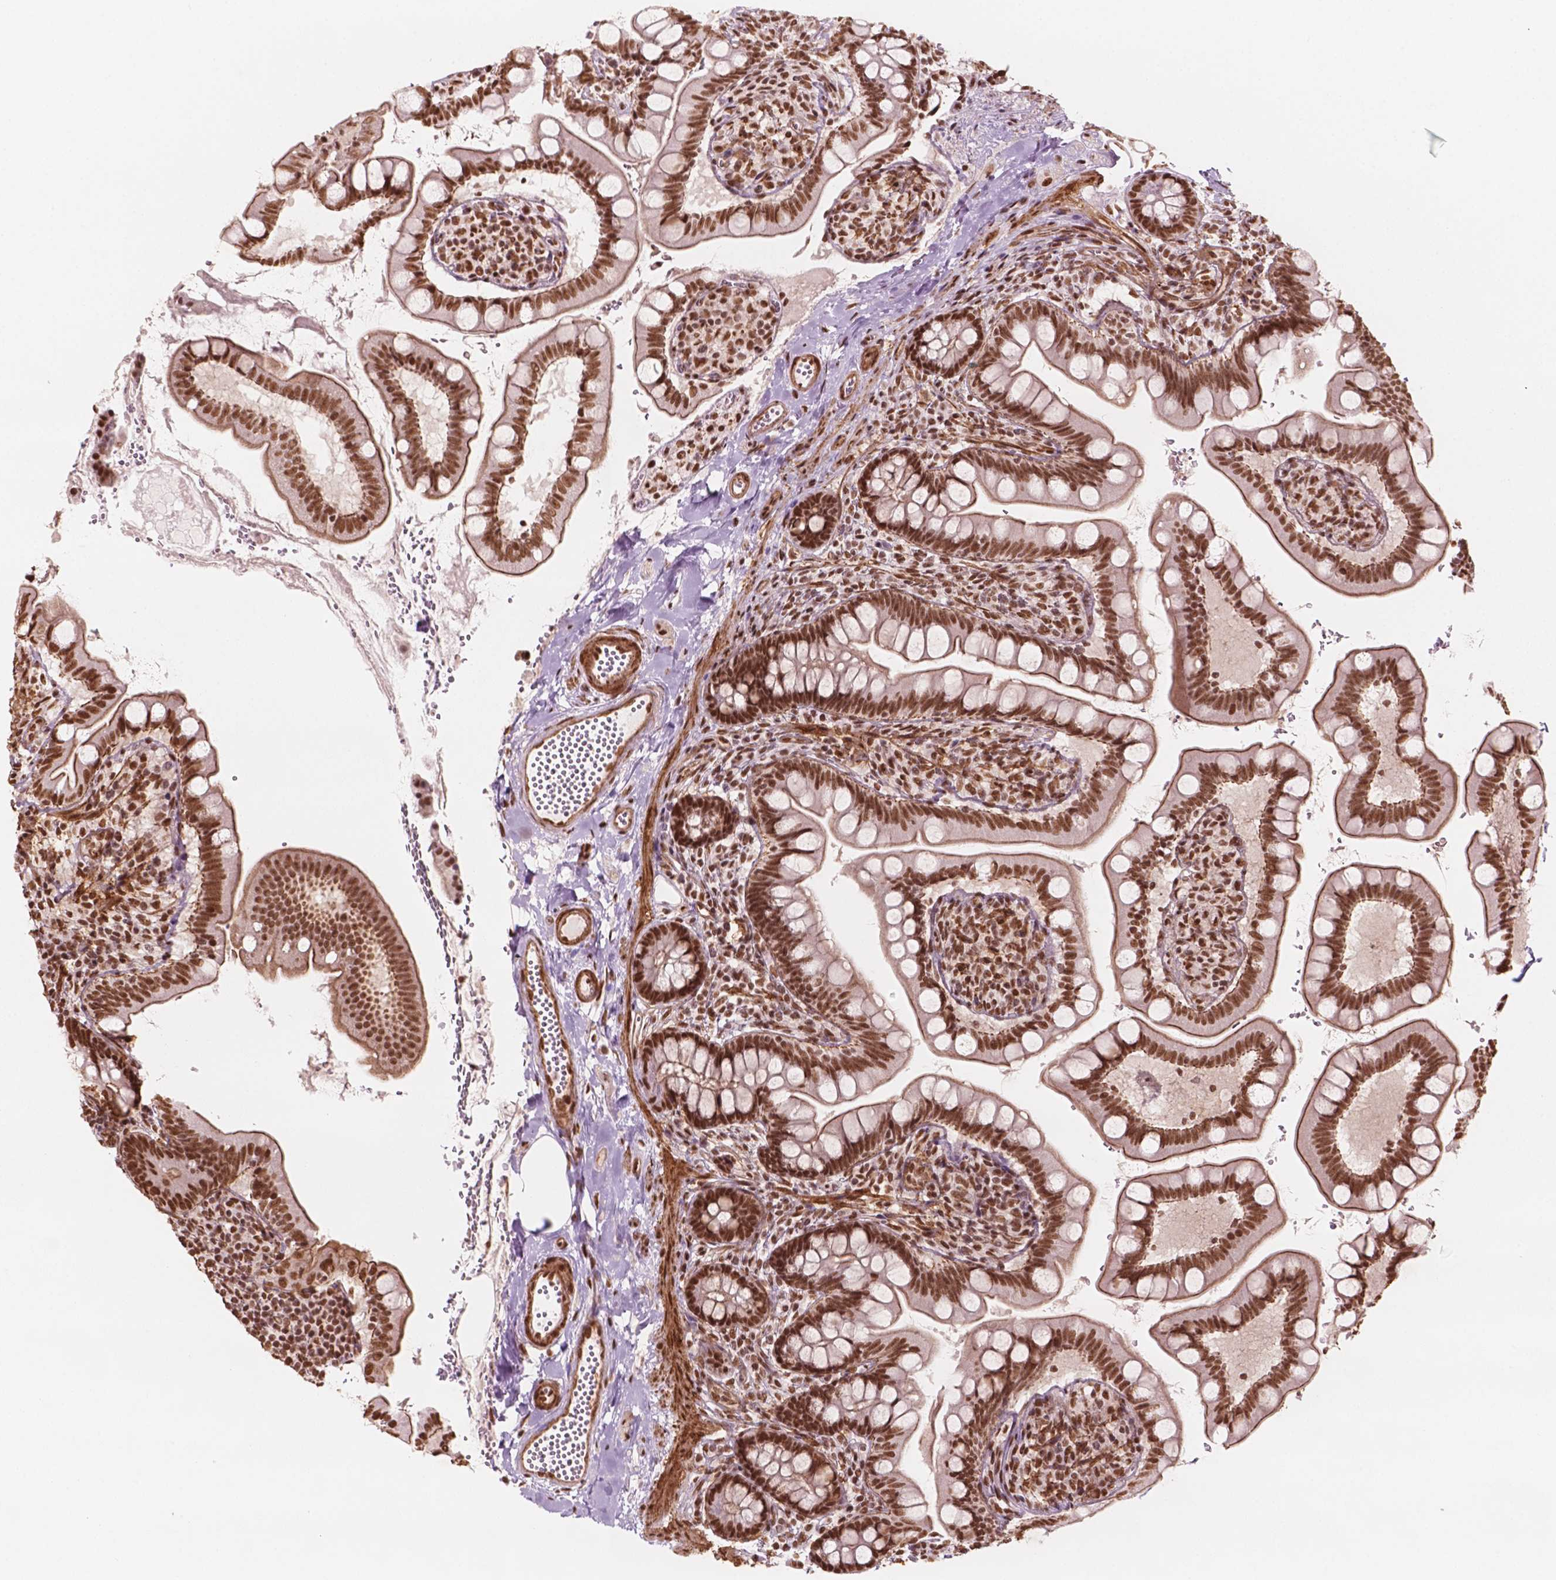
{"staining": {"intensity": "moderate", "quantity": ">75%", "location": "cytoplasmic/membranous,nuclear"}, "tissue": "small intestine", "cell_type": "Glandular cells", "image_type": "normal", "snomed": [{"axis": "morphology", "description": "Normal tissue, NOS"}, {"axis": "topography", "description": "Small intestine"}], "caption": "This photomicrograph reveals immunohistochemistry staining of benign human small intestine, with medium moderate cytoplasmic/membranous,nuclear expression in about >75% of glandular cells.", "gene": "GTF3C5", "patient": {"sex": "female", "age": 56}}